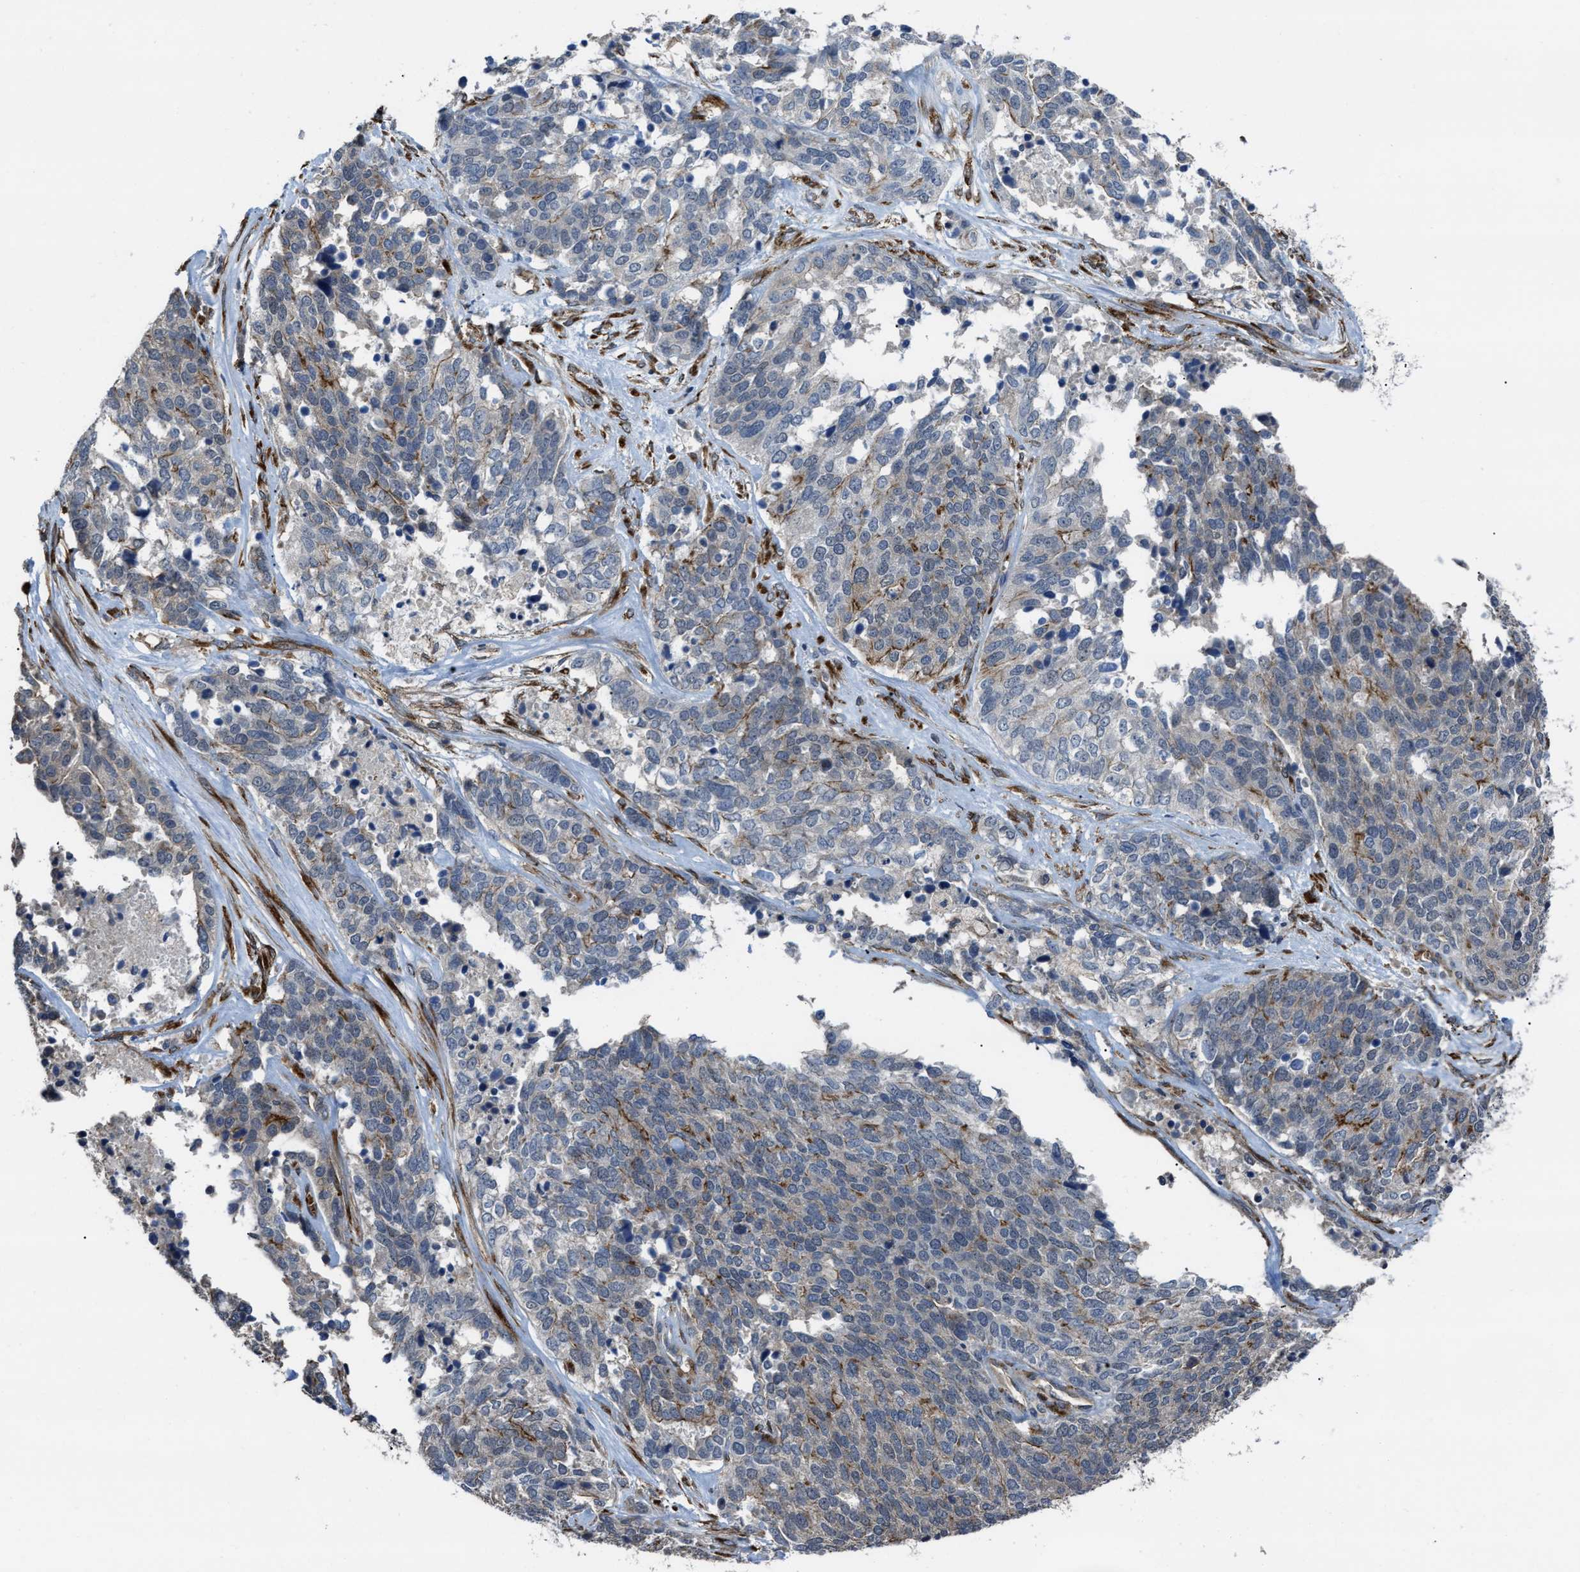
{"staining": {"intensity": "moderate", "quantity": "<25%", "location": "cytoplasmic/membranous"}, "tissue": "ovarian cancer", "cell_type": "Tumor cells", "image_type": "cancer", "snomed": [{"axis": "morphology", "description": "Cystadenocarcinoma, serous, NOS"}, {"axis": "topography", "description": "Ovary"}], "caption": "A low amount of moderate cytoplasmic/membranous positivity is present in about <25% of tumor cells in ovarian cancer tissue.", "gene": "SELENOM", "patient": {"sex": "female", "age": 44}}